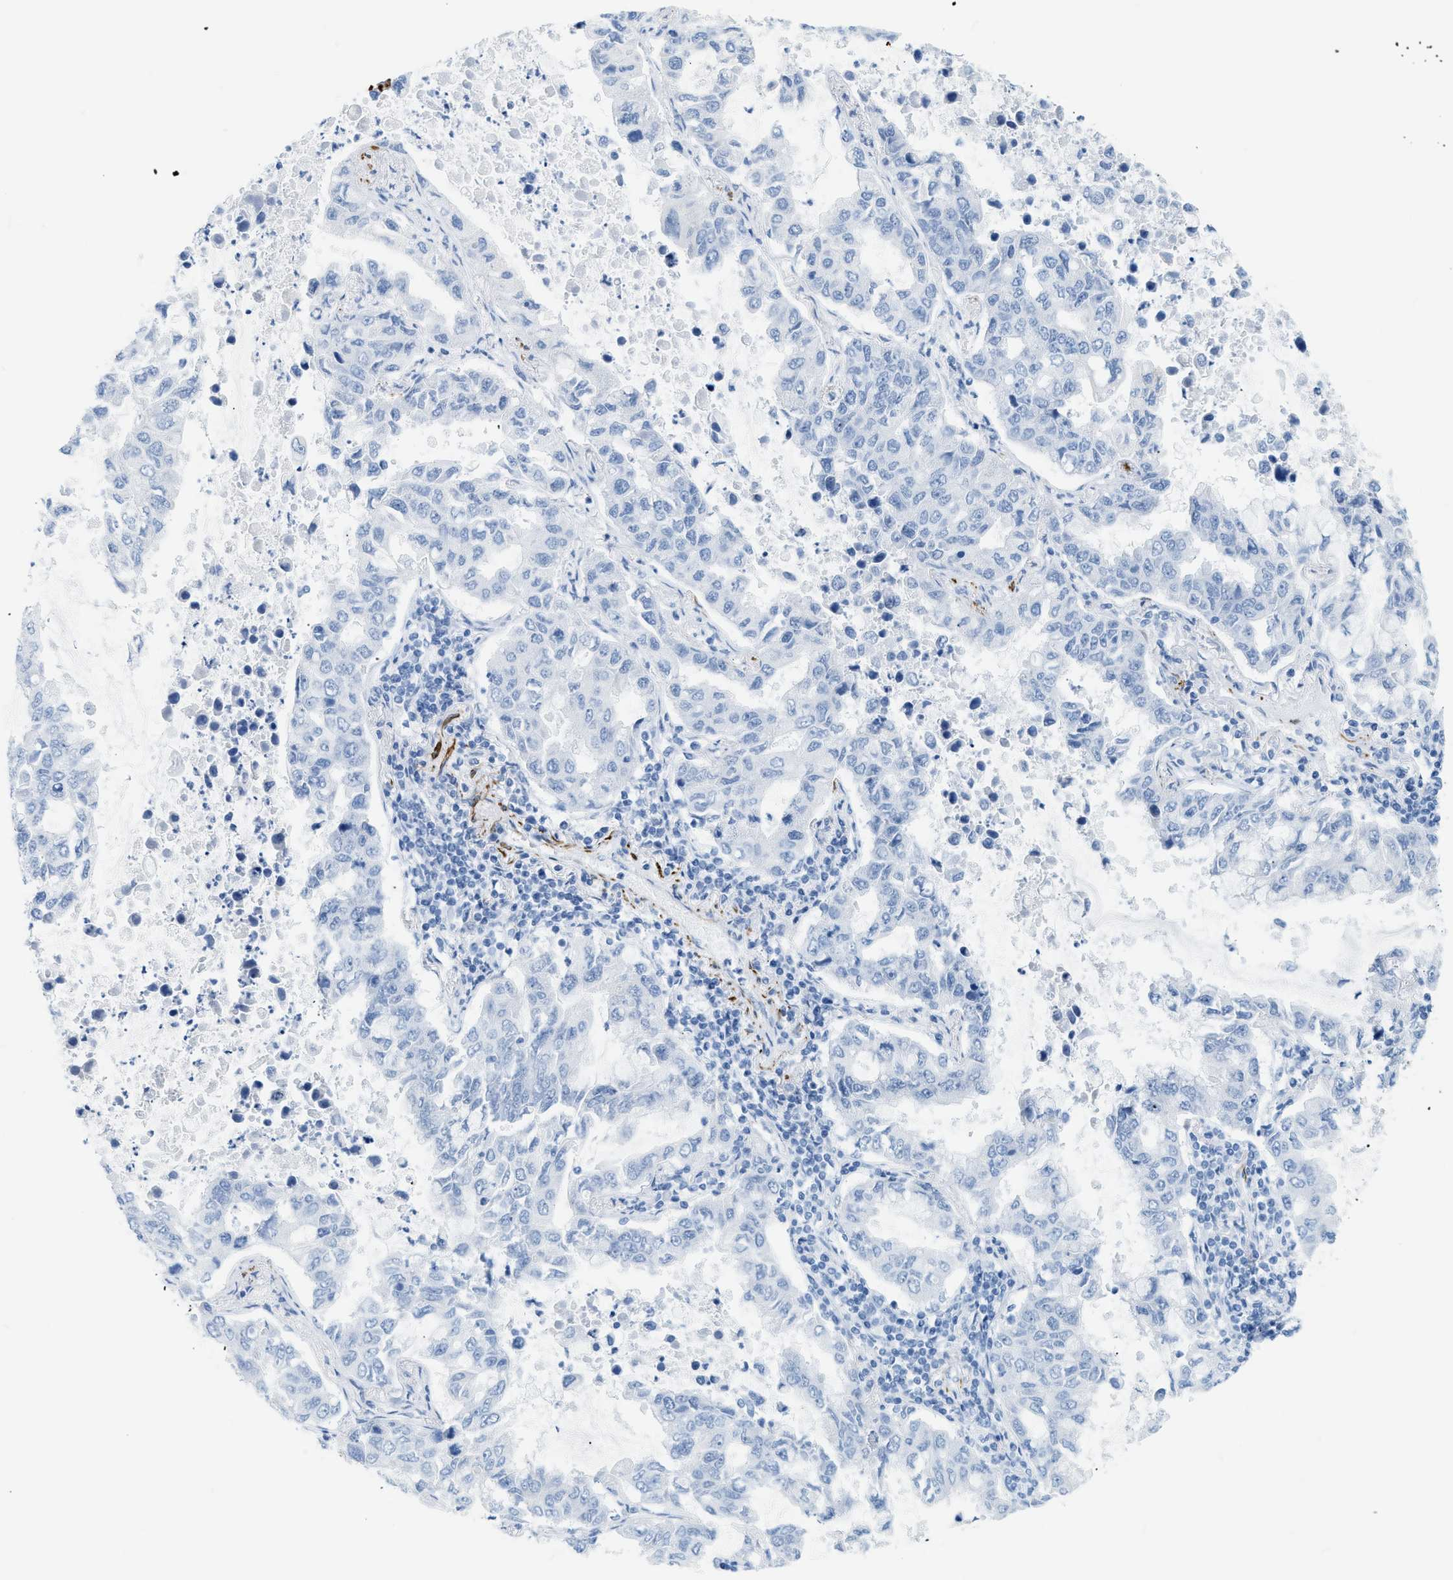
{"staining": {"intensity": "negative", "quantity": "none", "location": "none"}, "tissue": "lung cancer", "cell_type": "Tumor cells", "image_type": "cancer", "snomed": [{"axis": "morphology", "description": "Adenocarcinoma, NOS"}, {"axis": "topography", "description": "Lung"}], "caption": "DAB immunohistochemical staining of human lung adenocarcinoma exhibits no significant staining in tumor cells. (Brightfield microscopy of DAB IHC at high magnification).", "gene": "DES", "patient": {"sex": "male", "age": 64}}